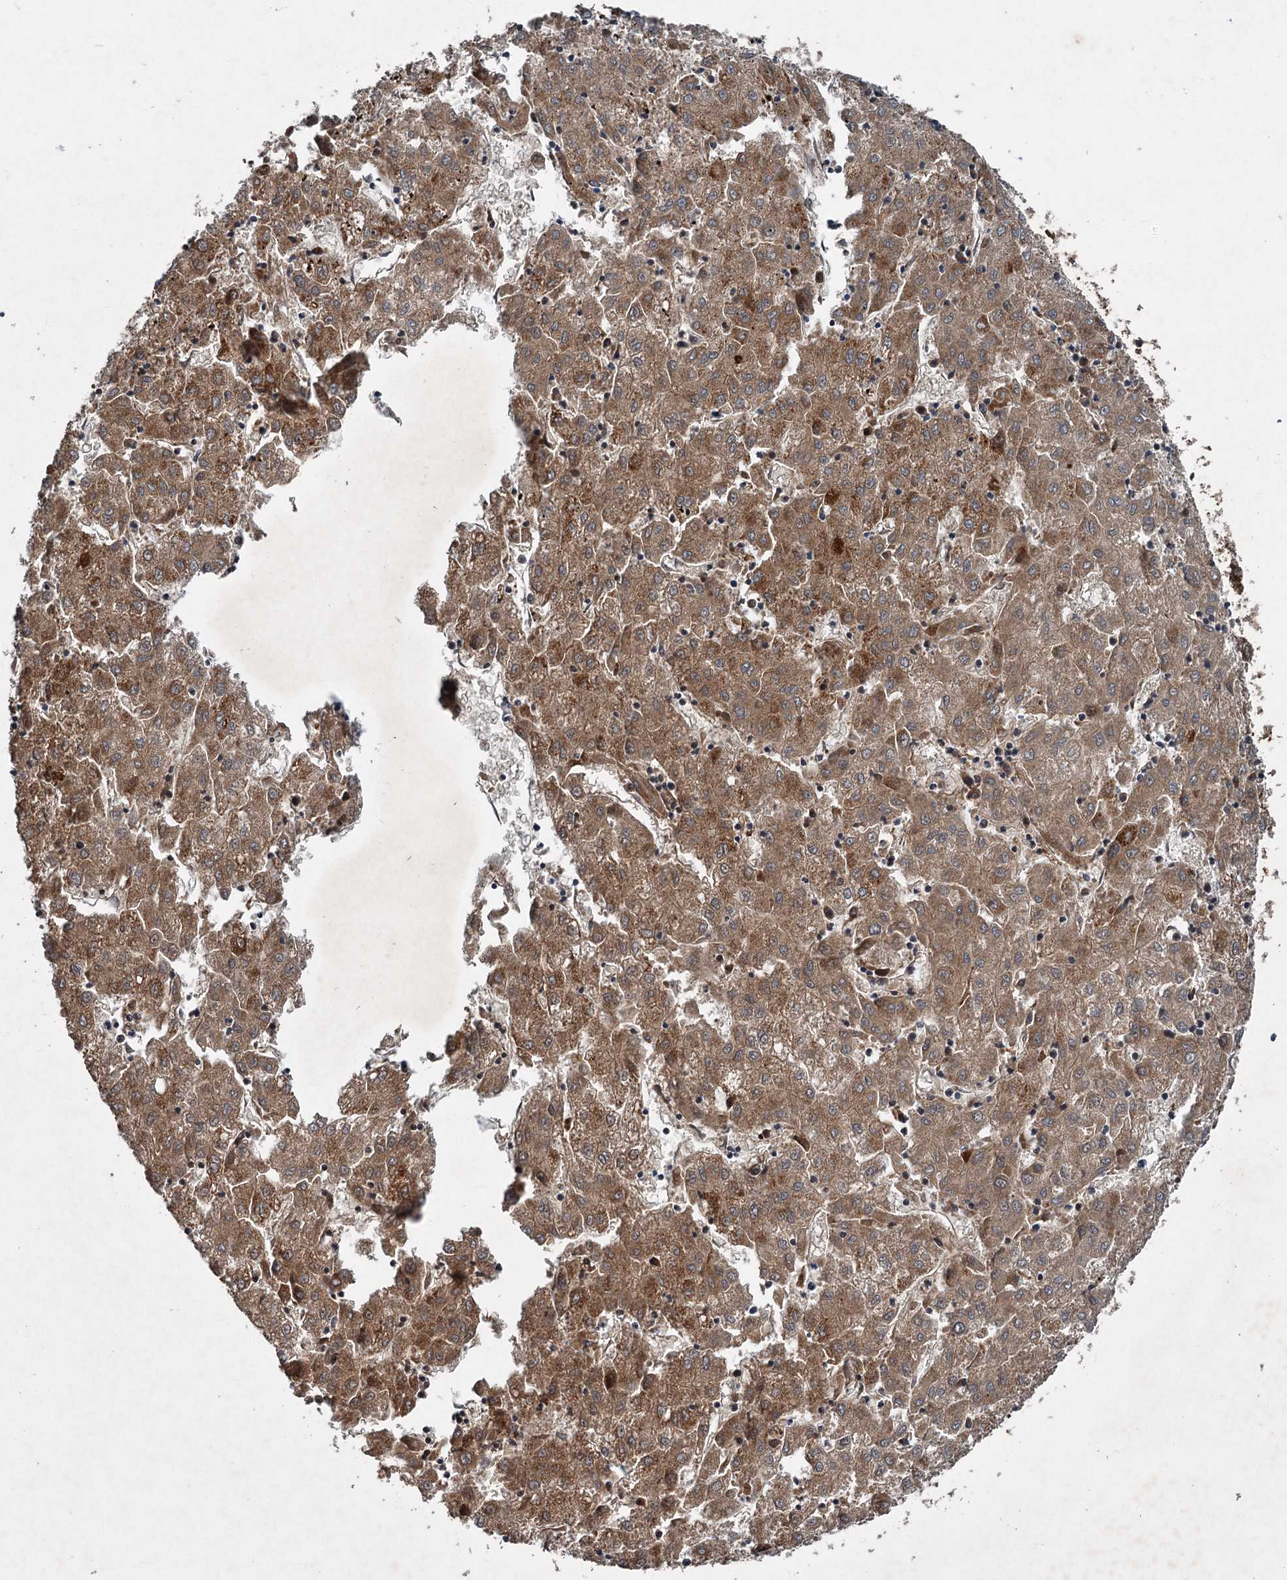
{"staining": {"intensity": "moderate", "quantity": ">75%", "location": "cytoplasmic/membranous"}, "tissue": "liver cancer", "cell_type": "Tumor cells", "image_type": "cancer", "snomed": [{"axis": "morphology", "description": "Carcinoma, Hepatocellular, NOS"}, {"axis": "topography", "description": "Liver"}], "caption": "Protein expression analysis of liver cancer (hepatocellular carcinoma) reveals moderate cytoplasmic/membranous expression in about >75% of tumor cells.", "gene": "N4BP2L2", "patient": {"sex": "male", "age": 72}}